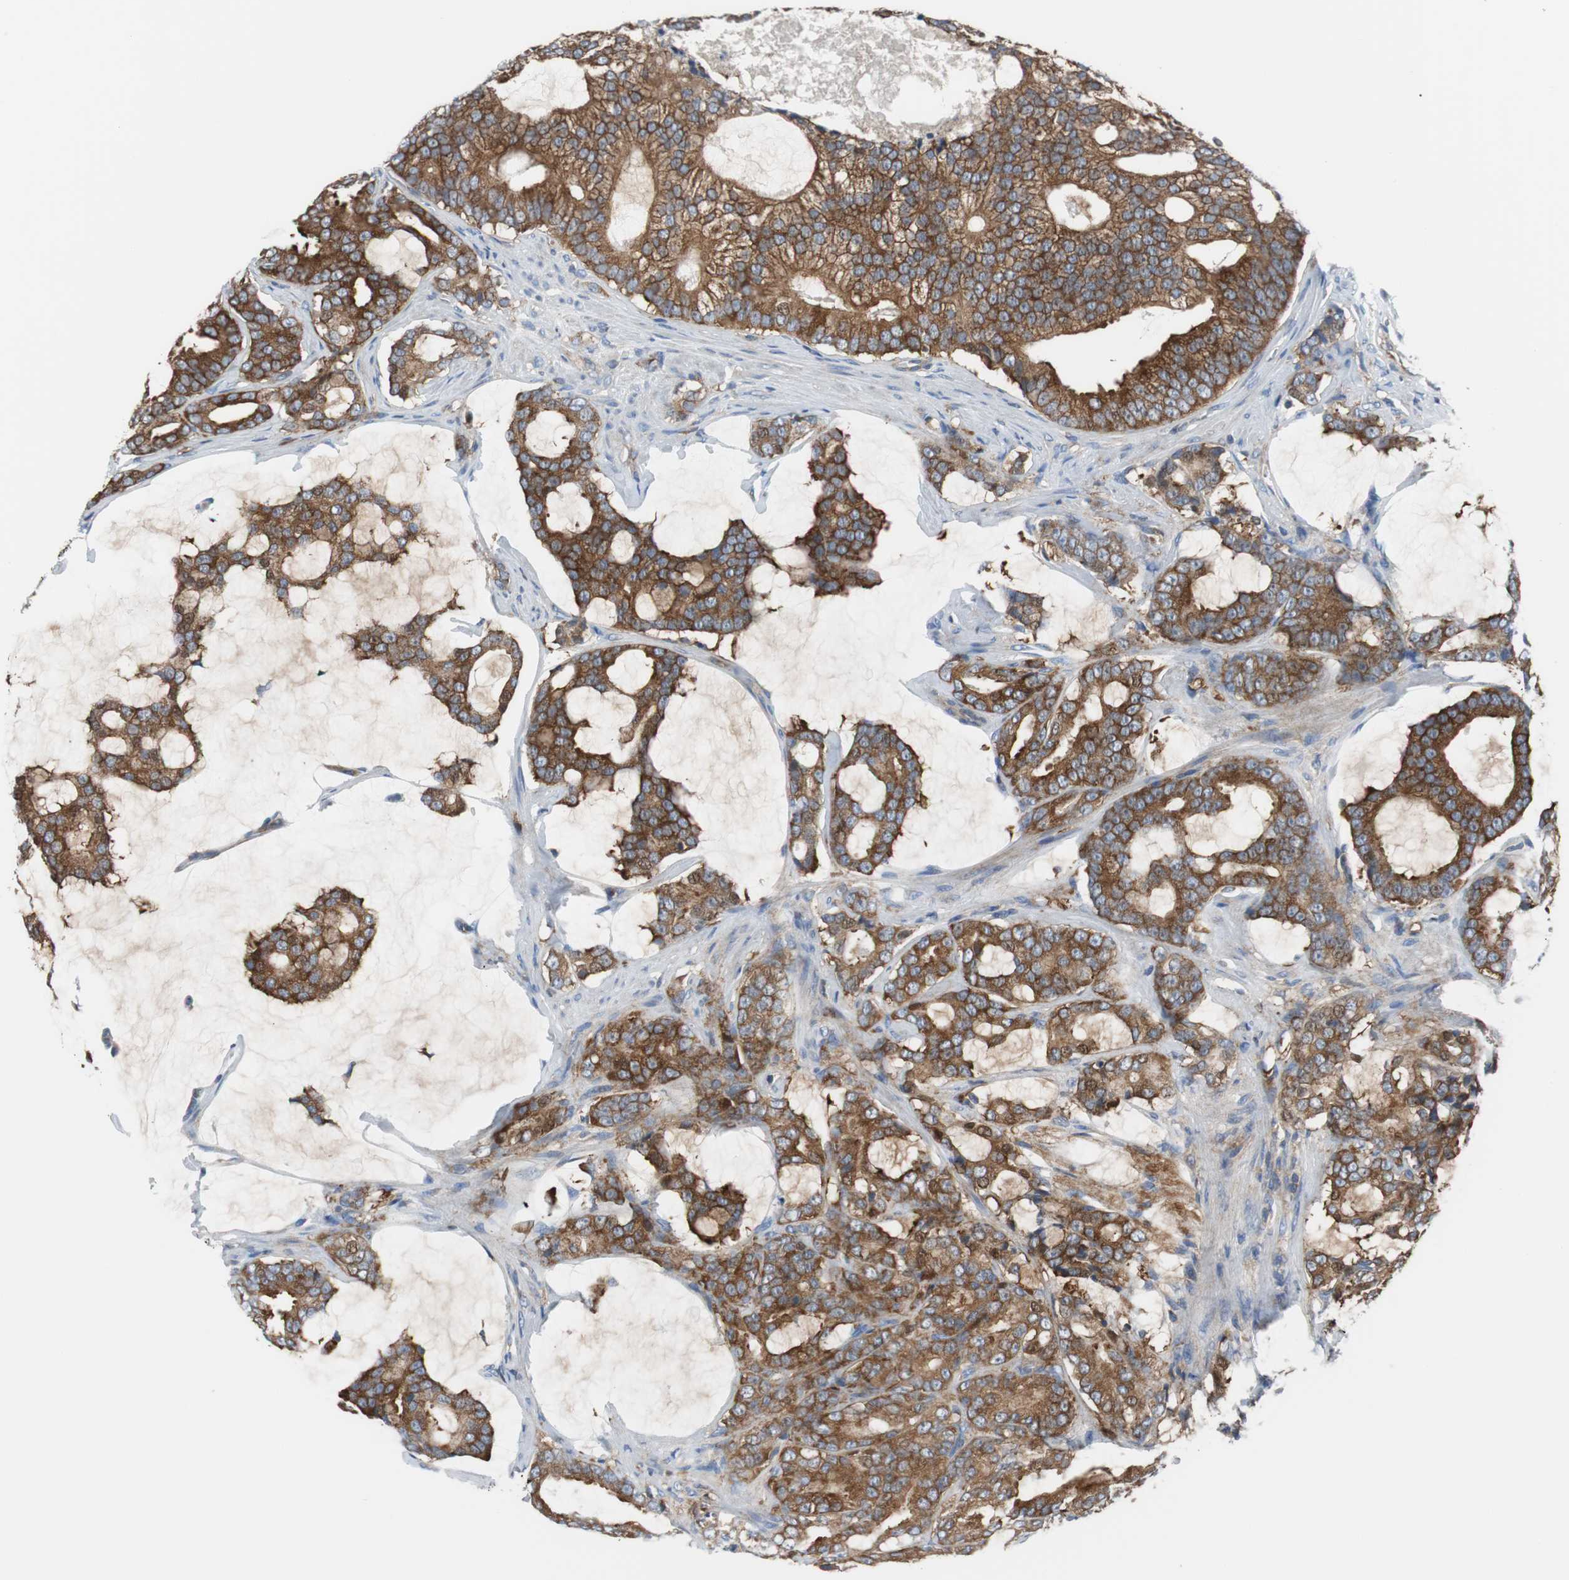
{"staining": {"intensity": "strong", "quantity": ">75%", "location": "cytoplasmic/membranous"}, "tissue": "prostate cancer", "cell_type": "Tumor cells", "image_type": "cancer", "snomed": [{"axis": "morphology", "description": "Adenocarcinoma, Low grade"}, {"axis": "topography", "description": "Prostate"}], "caption": "A brown stain shows strong cytoplasmic/membranous staining of a protein in human prostate cancer (adenocarcinoma (low-grade)) tumor cells.", "gene": "BRAF", "patient": {"sex": "male", "age": 58}}